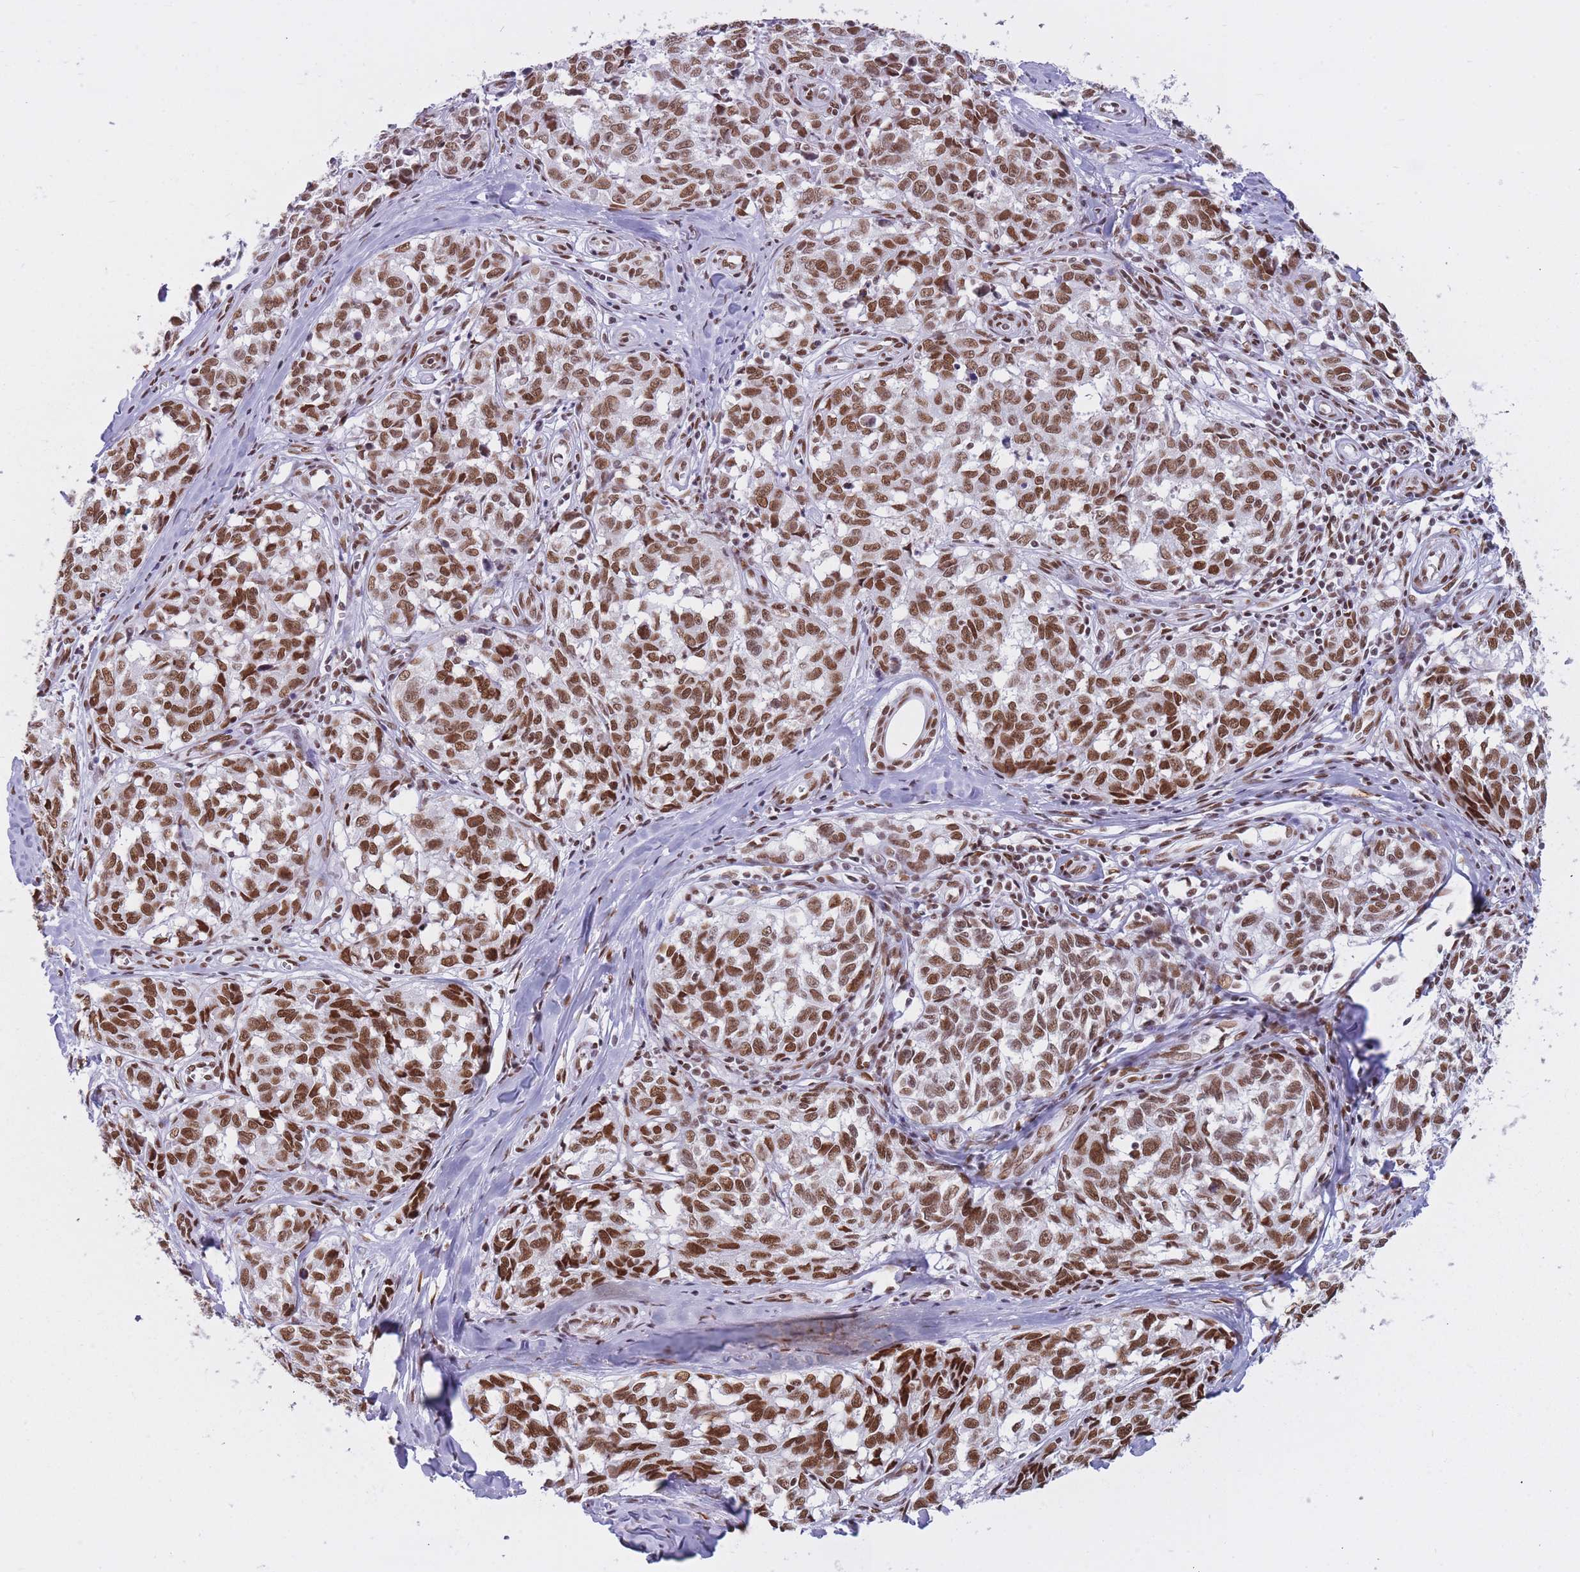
{"staining": {"intensity": "strong", "quantity": ">75%", "location": "nuclear"}, "tissue": "melanoma", "cell_type": "Tumor cells", "image_type": "cancer", "snomed": [{"axis": "morphology", "description": "Normal tissue, NOS"}, {"axis": "morphology", "description": "Malignant melanoma, NOS"}, {"axis": "topography", "description": "Skin"}], "caption": "Strong nuclear protein staining is seen in about >75% of tumor cells in melanoma. Using DAB (3,3'-diaminobenzidine) (brown) and hematoxylin (blue) stains, captured at high magnification using brightfield microscopy.", "gene": "HNRNPUL1", "patient": {"sex": "female", "age": 64}}